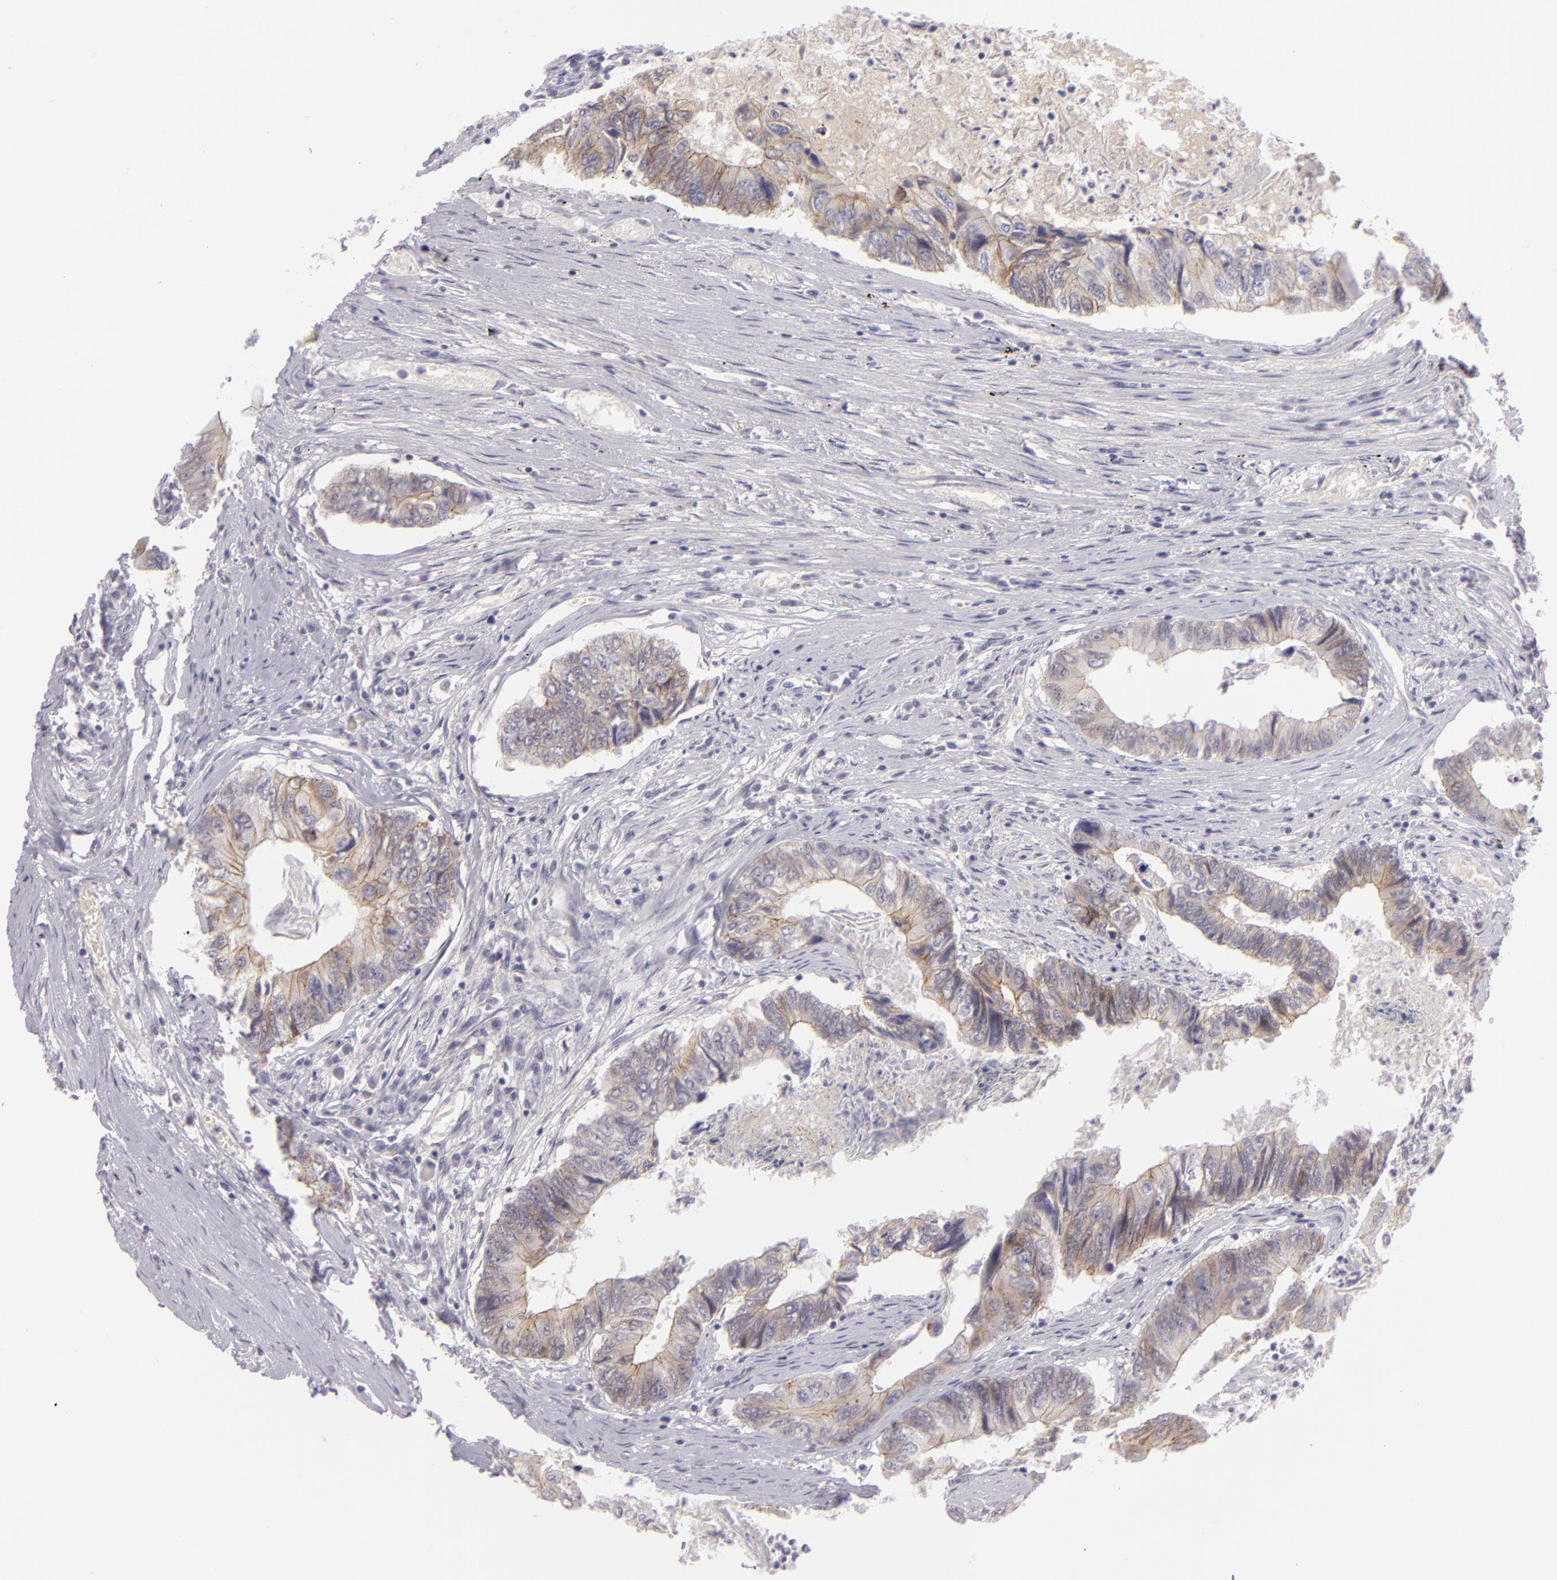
{"staining": {"intensity": "weak", "quantity": "25%-75%", "location": "cytoplasmic/membranous"}, "tissue": "colorectal cancer", "cell_type": "Tumor cells", "image_type": "cancer", "snomed": [{"axis": "morphology", "description": "Adenocarcinoma, NOS"}, {"axis": "topography", "description": "Rectum"}], "caption": "This micrograph reveals IHC staining of colorectal cancer (adenocarcinoma), with low weak cytoplasmic/membranous positivity in about 25%-75% of tumor cells.", "gene": "CTNNB1", "patient": {"sex": "female", "age": 82}}